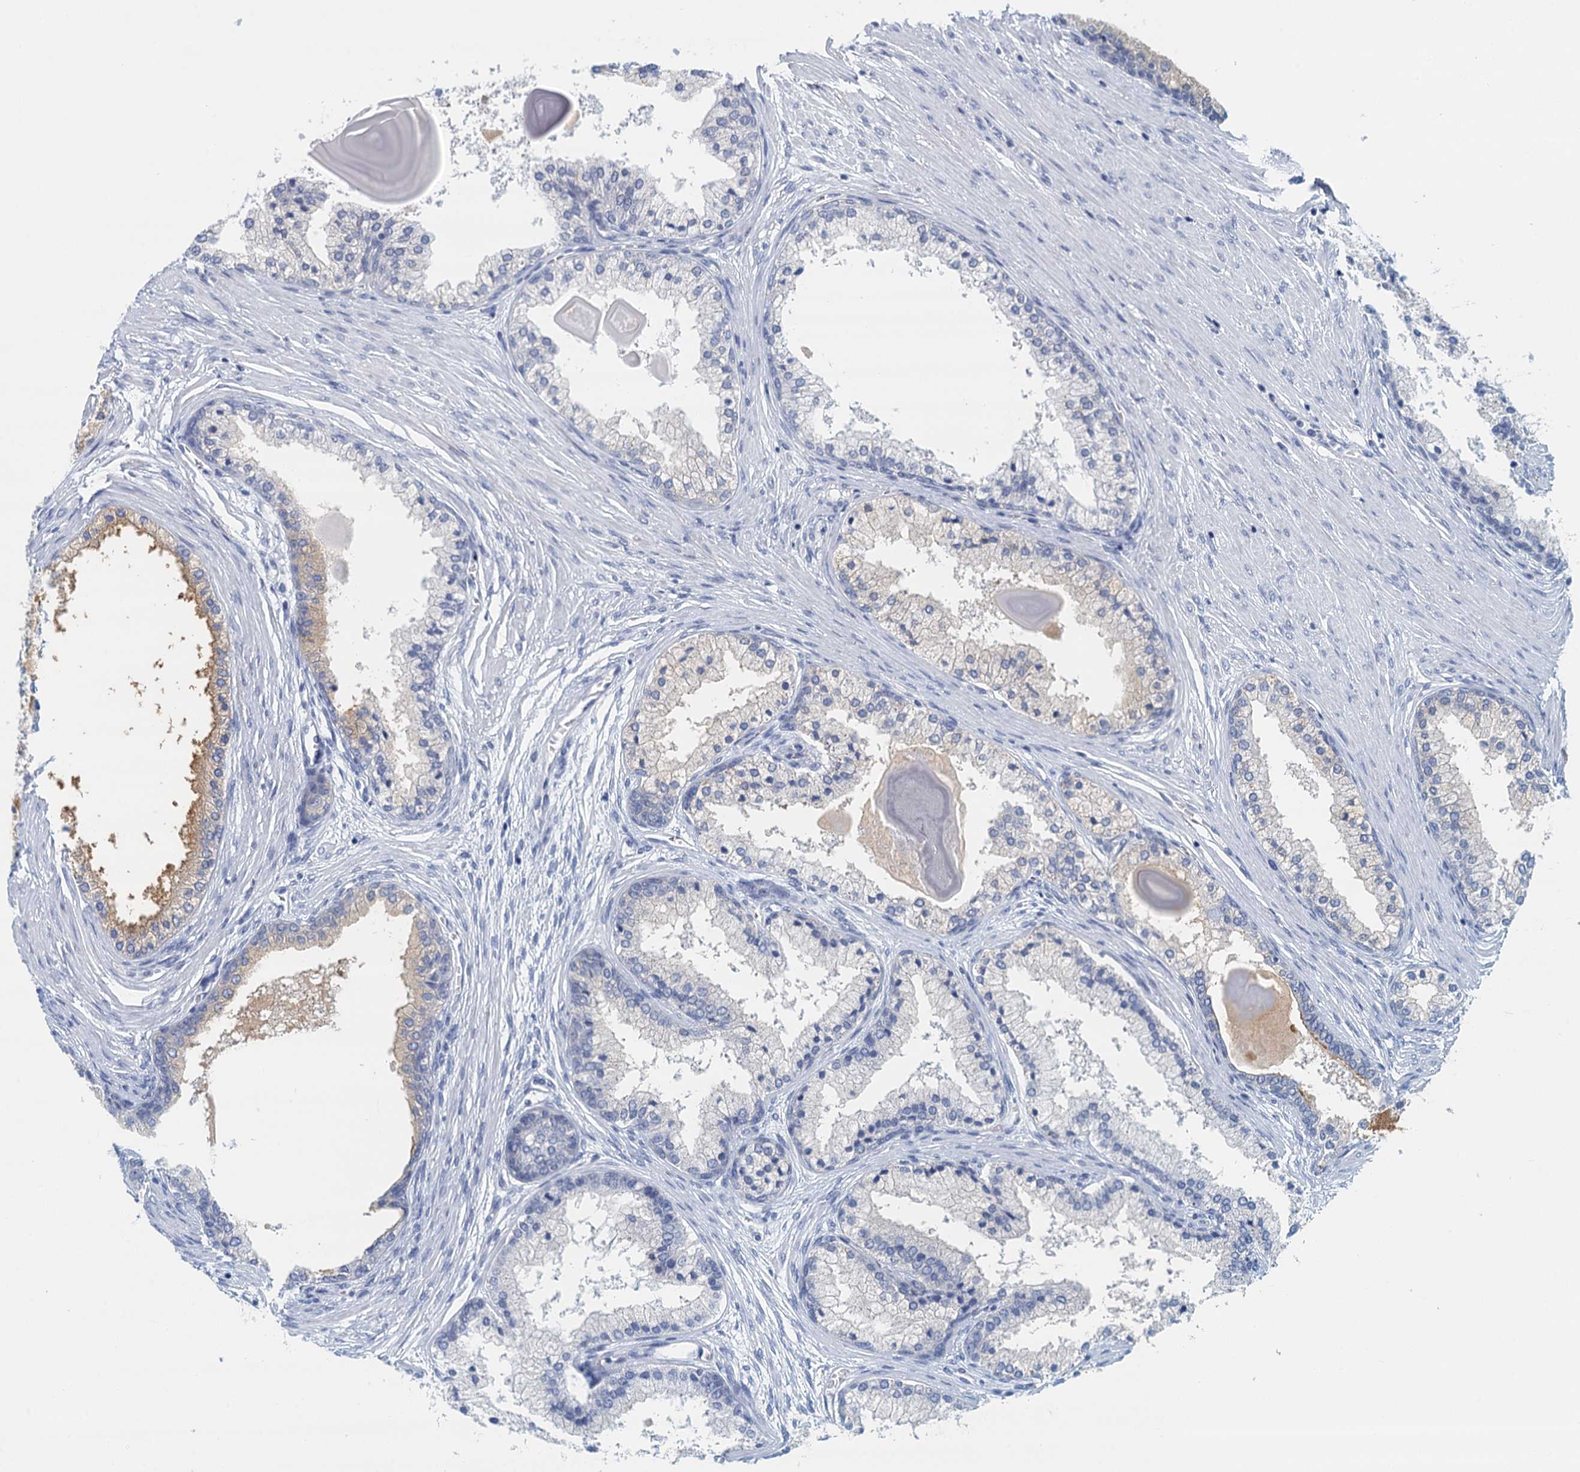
{"staining": {"intensity": "negative", "quantity": "none", "location": "none"}, "tissue": "prostate cancer", "cell_type": "Tumor cells", "image_type": "cancer", "snomed": [{"axis": "morphology", "description": "Adenocarcinoma, Low grade"}, {"axis": "topography", "description": "Prostate"}], "caption": "Human prostate cancer stained for a protein using immunohistochemistry (IHC) demonstrates no staining in tumor cells.", "gene": "NUBP2", "patient": {"sex": "male", "age": 59}}